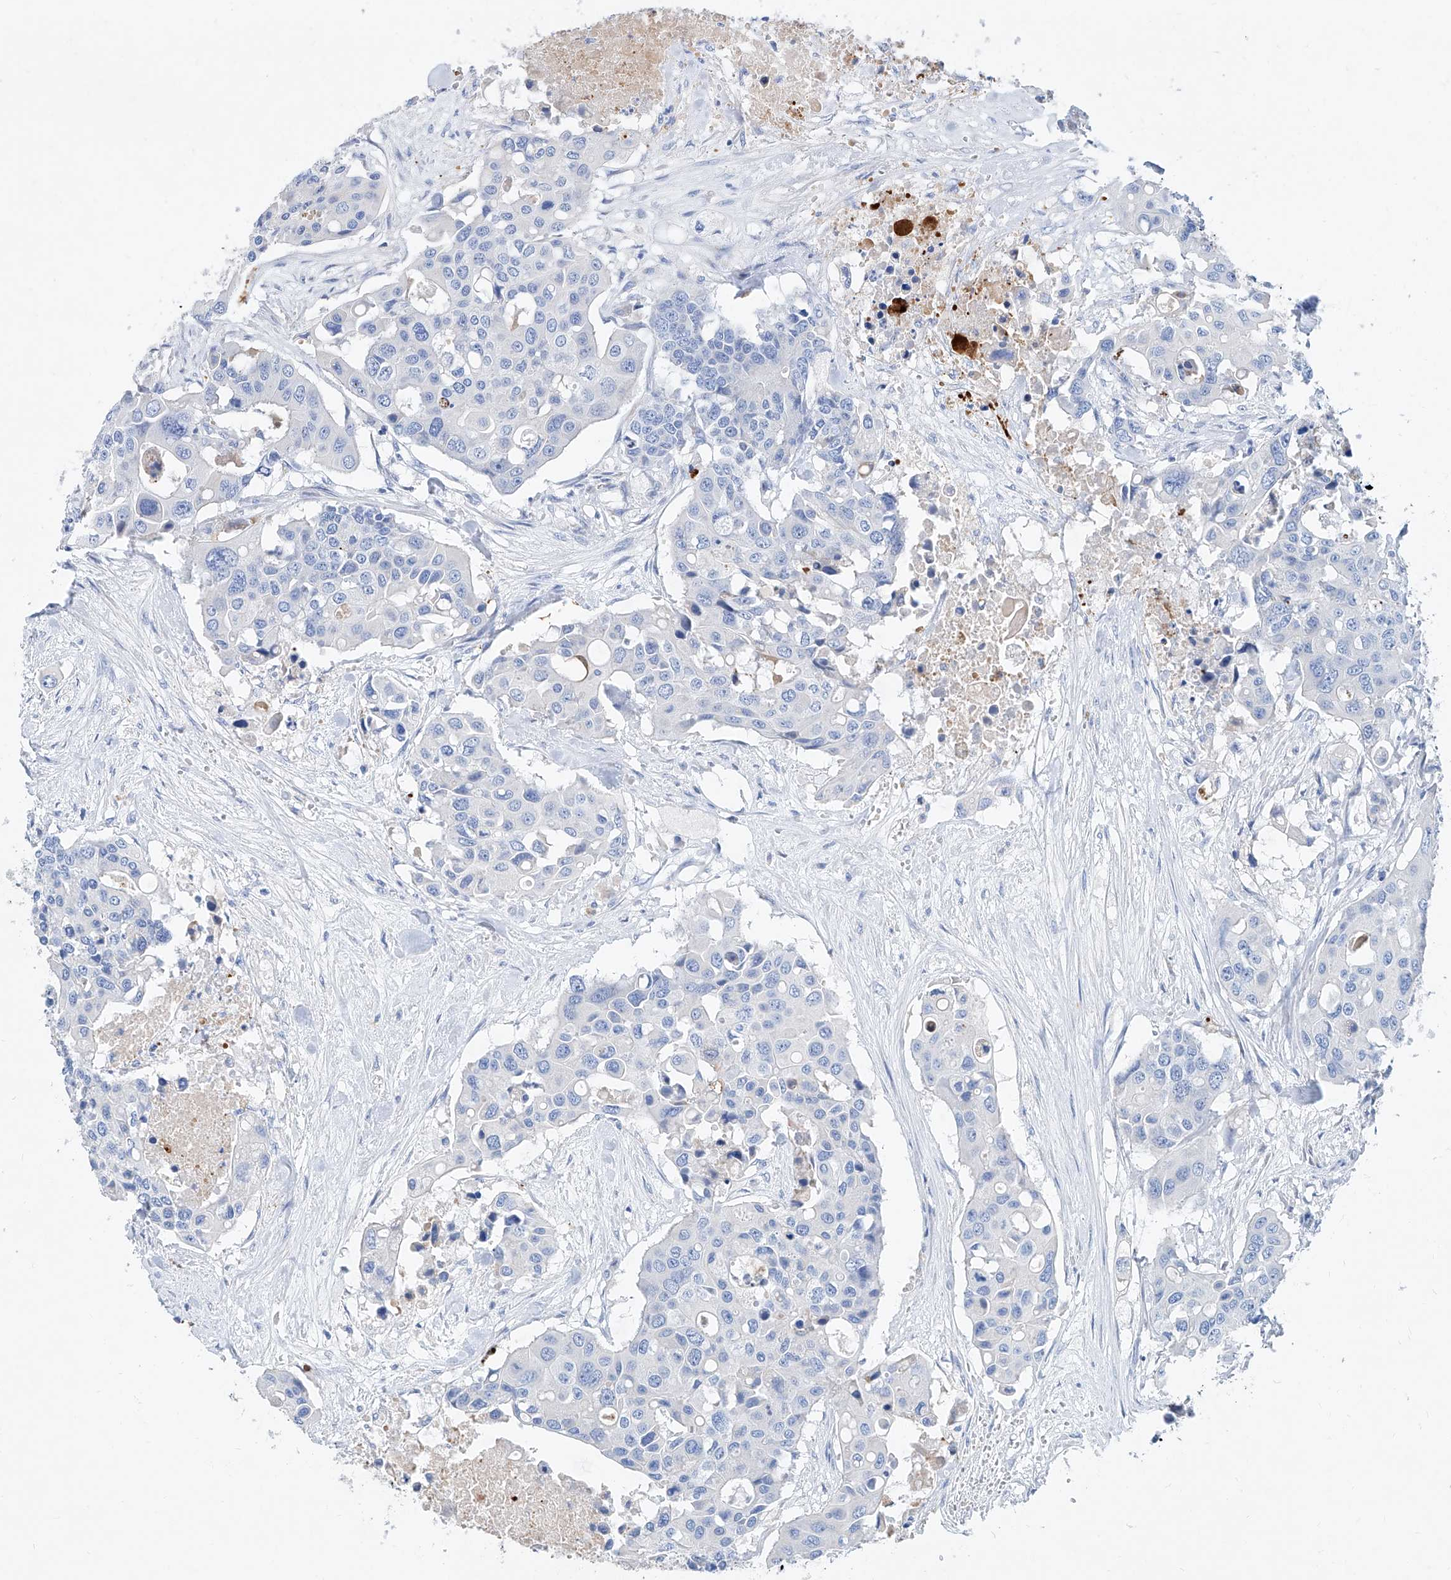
{"staining": {"intensity": "negative", "quantity": "none", "location": "none"}, "tissue": "colorectal cancer", "cell_type": "Tumor cells", "image_type": "cancer", "snomed": [{"axis": "morphology", "description": "Adenocarcinoma, NOS"}, {"axis": "topography", "description": "Colon"}], "caption": "DAB (3,3'-diaminobenzidine) immunohistochemical staining of human colorectal cancer (adenocarcinoma) displays no significant positivity in tumor cells. Brightfield microscopy of immunohistochemistry (IHC) stained with DAB (3,3'-diaminobenzidine) (brown) and hematoxylin (blue), captured at high magnification.", "gene": "SLC25A29", "patient": {"sex": "male", "age": 77}}